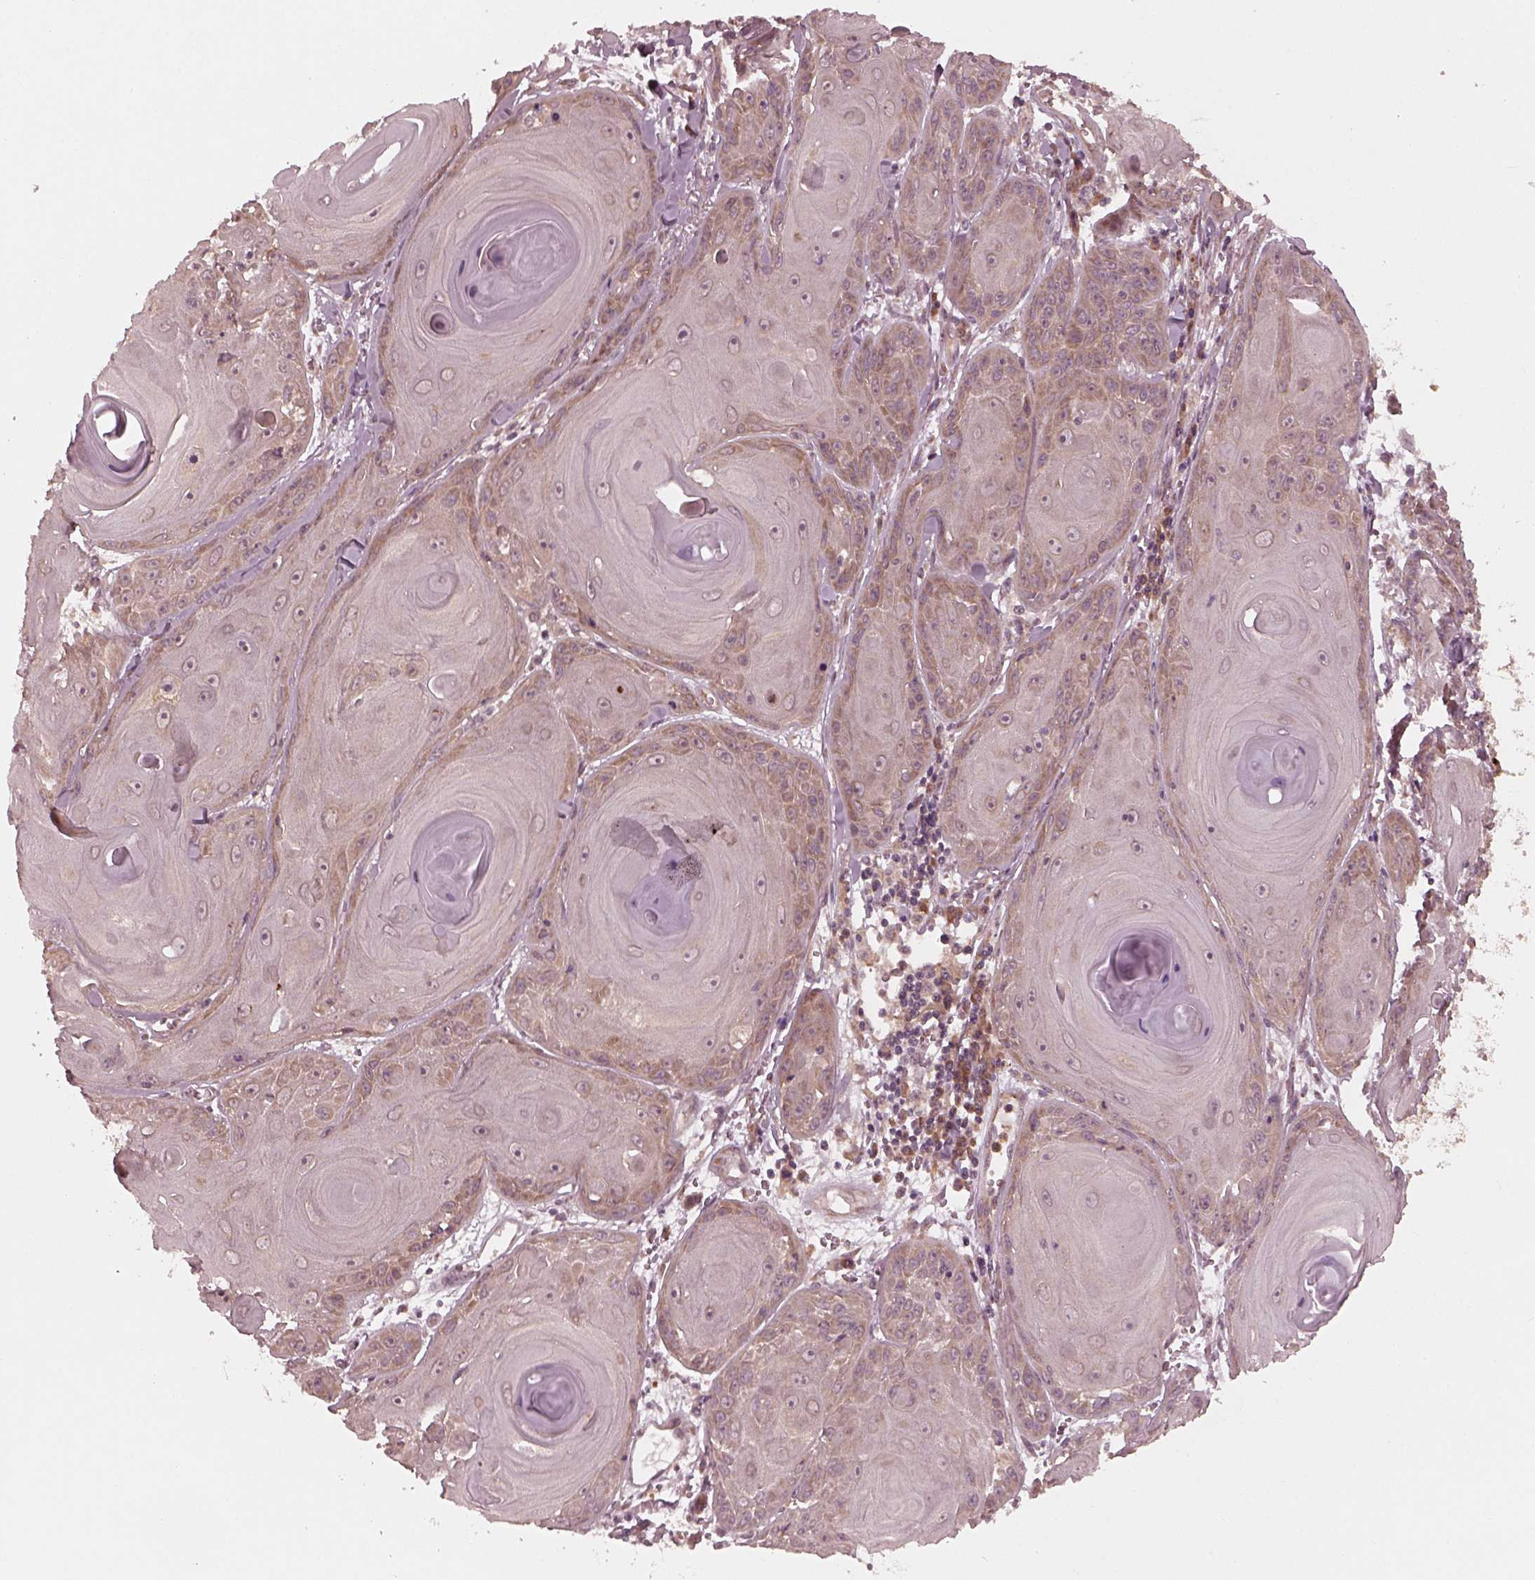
{"staining": {"intensity": "weak", "quantity": "<25%", "location": "cytoplasmic/membranous"}, "tissue": "skin cancer", "cell_type": "Tumor cells", "image_type": "cancer", "snomed": [{"axis": "morphology", "description": "Squamous cell carcinoma, NOS"}, {"axis": "topography", "description": "Skin"}, {"axis": "topography", "description": "Vulva"}], "caption": "Immunohistochemistry (IHC) photomicrograph of neoplastic tissue: human skin cancer (squamous cell carcinoma) stained with DAB (3,3'-diaminobenzidine) displays no significant protein staining in tumor cells.", "gene": "FAF2", "patient": {"sex": "female", "age": 85}}